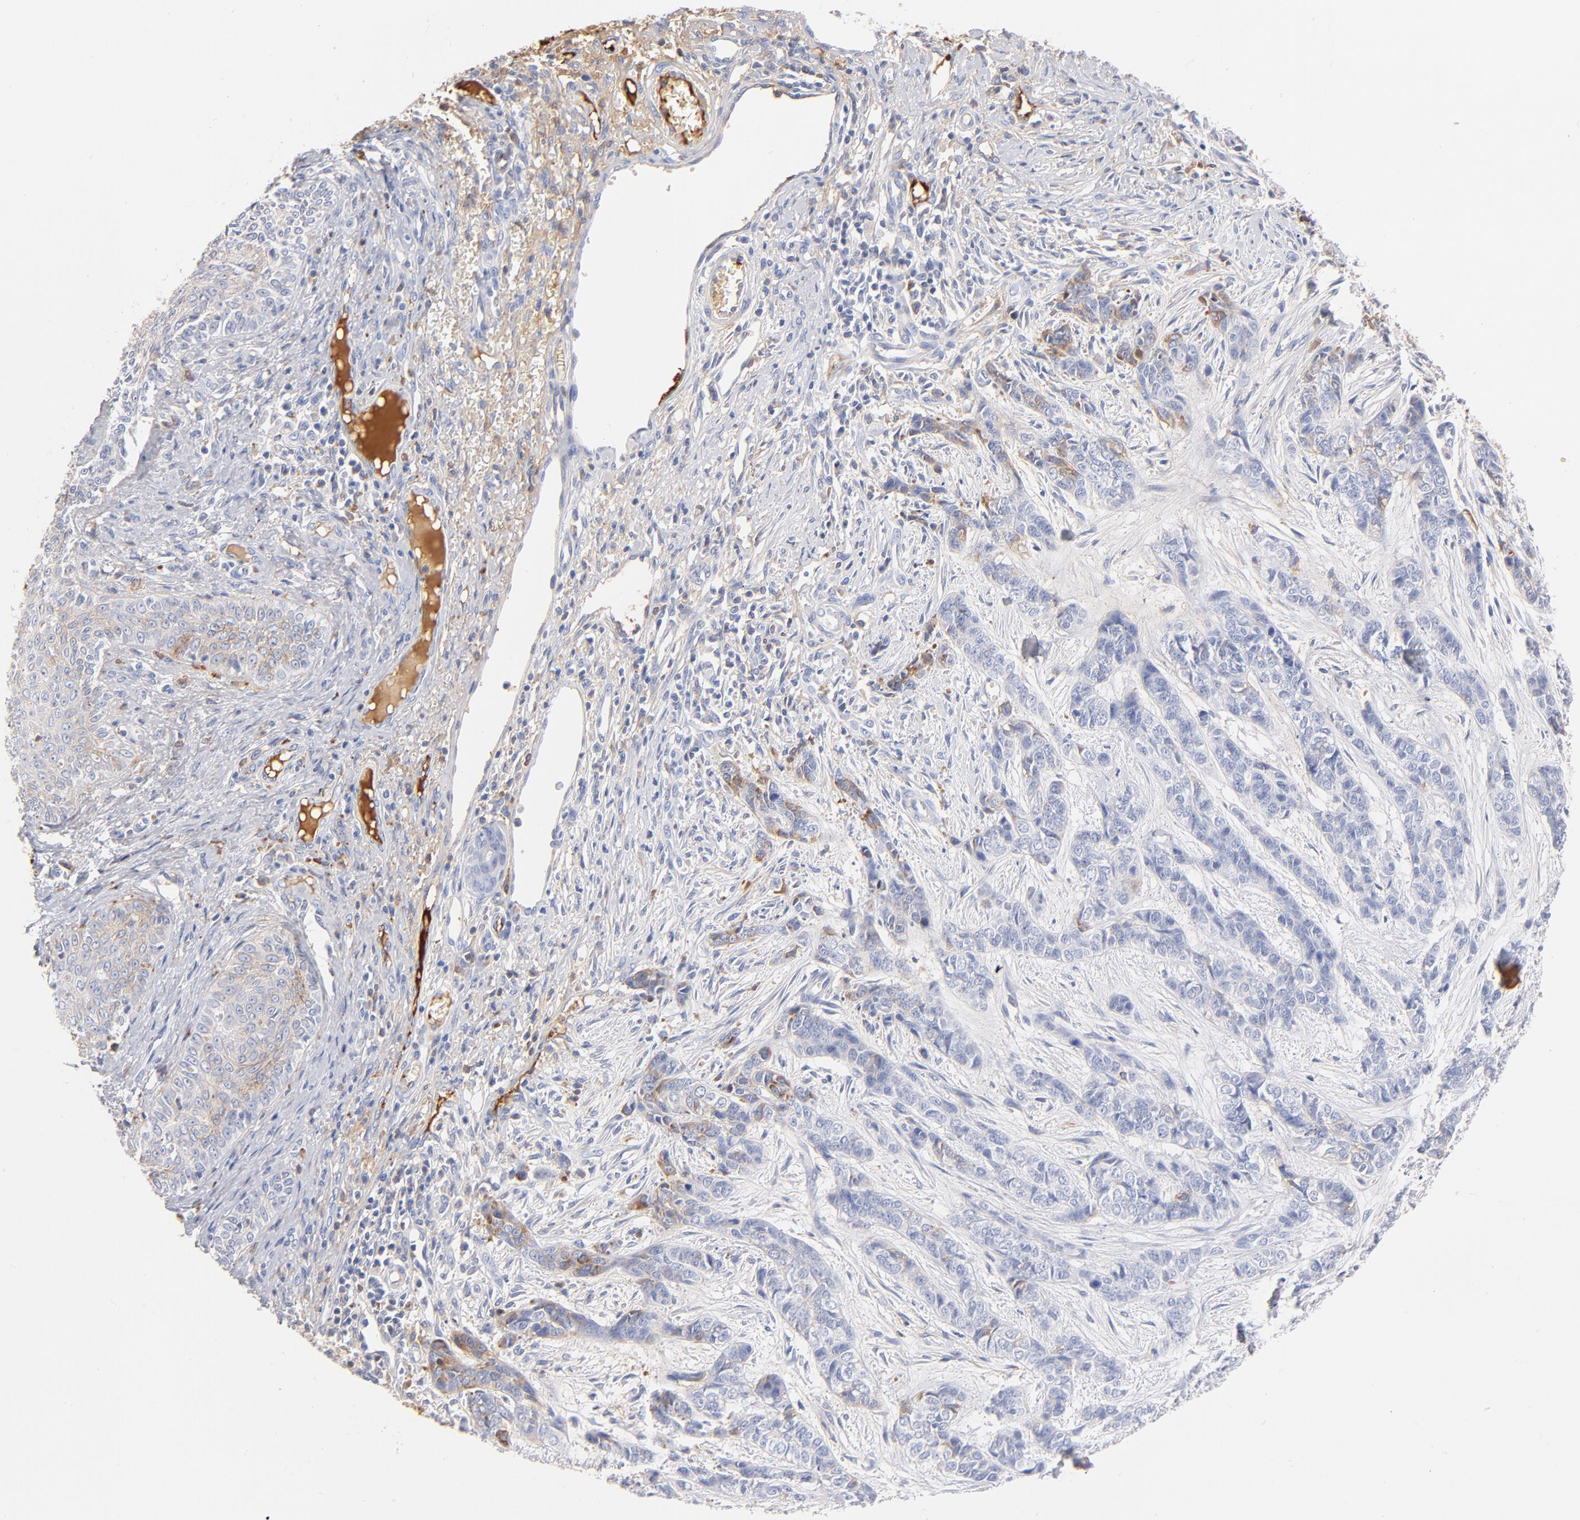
{"staining": {"intensity": "negative", "quantity": "none", "location": "none"}, "tissue": "skin cancer", "cell_type": "Tumor cells", "image_type": "cancer", "snomed": [{"axis": "morphology", "description": "Basal cell carcinoma"}, {"axis": "topography", "description": "Skin"}], "caption": "Immunohistochemistry micrograph of neoplastic tissue: human skin cancer stained with DAB displays no significant protein positivity in tumor cells.", "gene": "C3", "patient": {"sex": "female", "age": 64}}